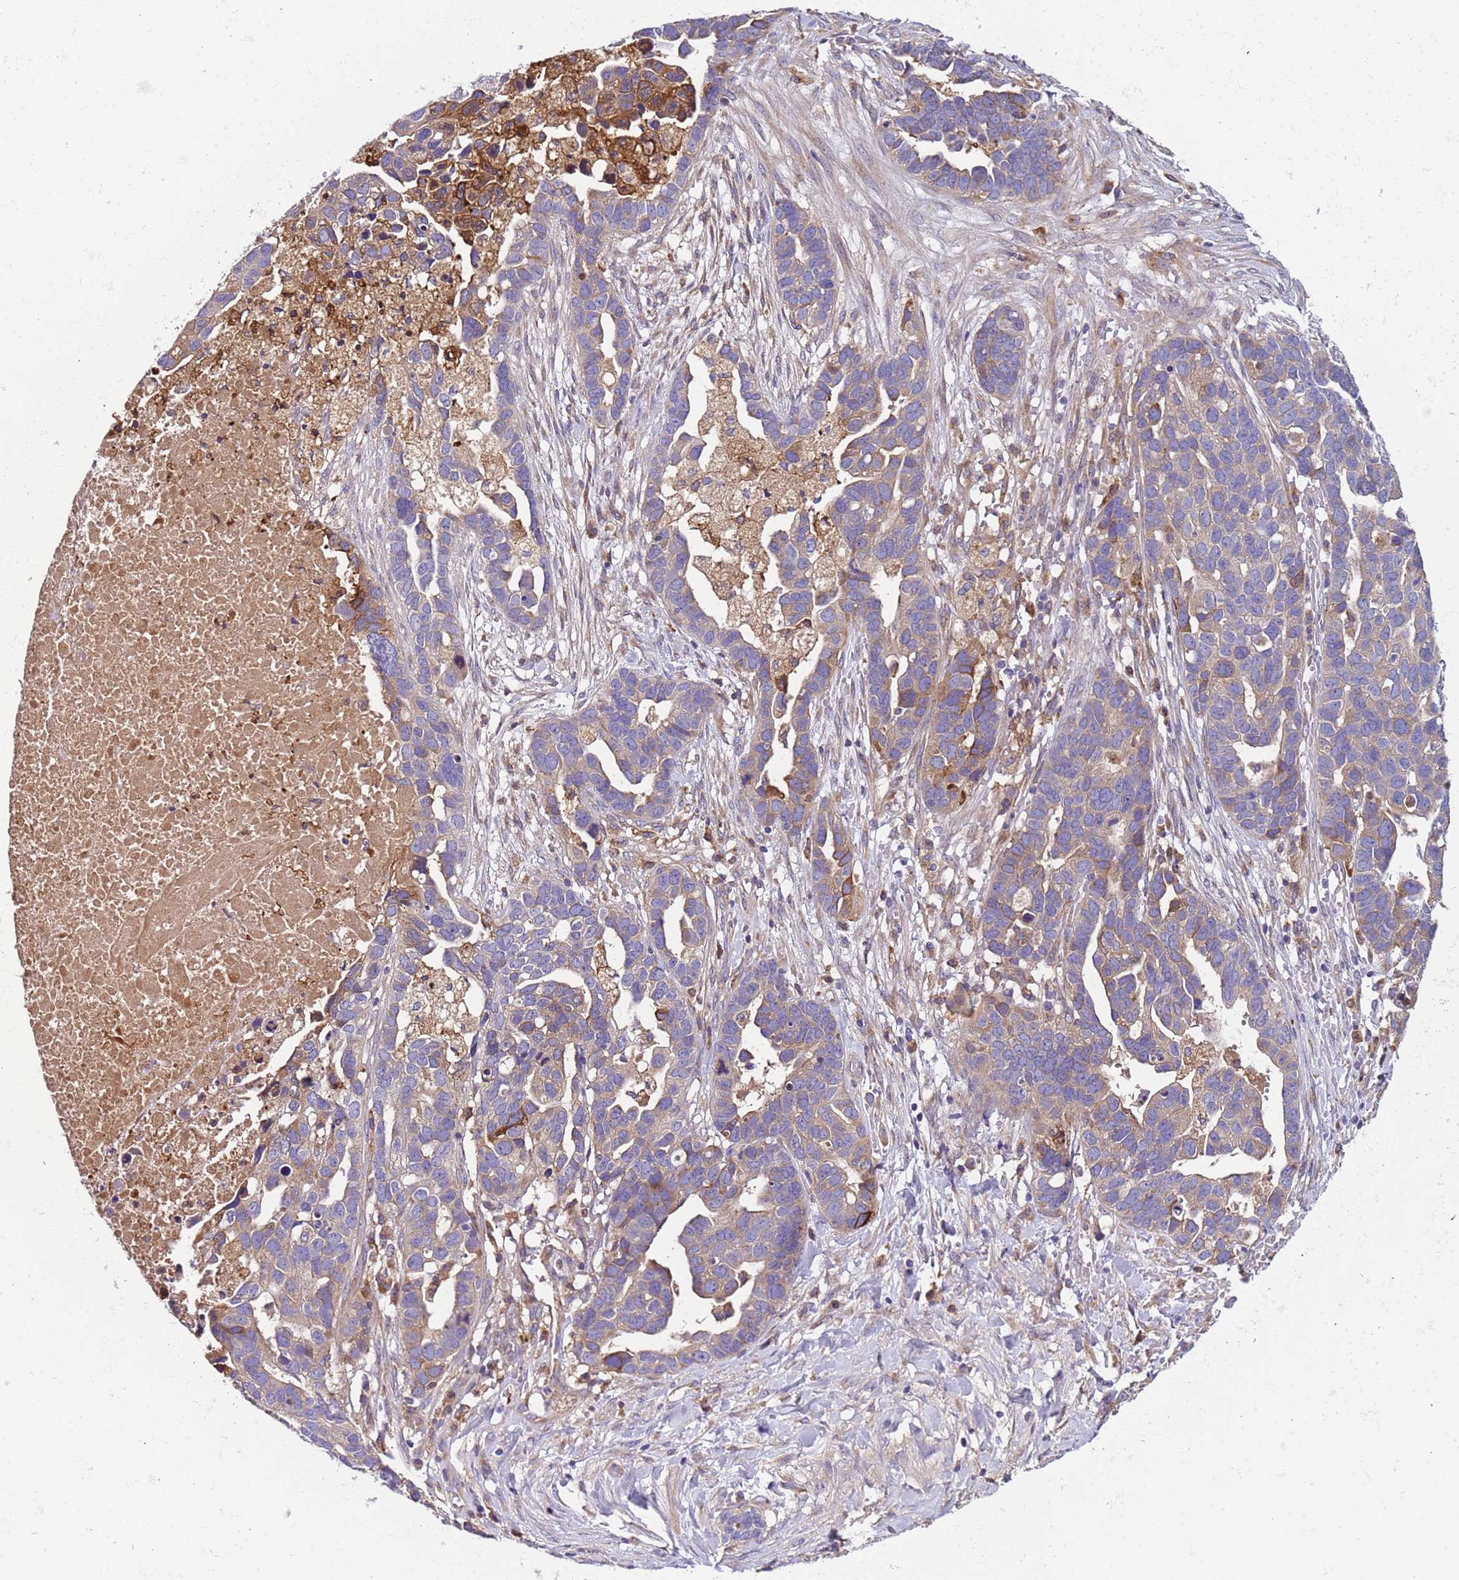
{"staining": {"intensity": "moderate", "quantity": "<25%", "location": "cytoplasmic/membranous"}, "tissue": "ovarian cancer", "cell_type": "Tumor cells", "image_type": "cancer", "snomed": [{"axis": "morphology", "description": "Cystadenocarcinoma, serous, NOS"}, {"axis": "topography", "description": "Ovary"}], "caption": "About <25% of tumor cells in human ovarian cancer (serous cystadenocarcinoma) demonstrate moderate cytoplasmic/membranous protein positivity as visualized by brown immunohistochemical staining.", "gene": "PAQR7", "patient": {"sex": "female", "age": 54}}